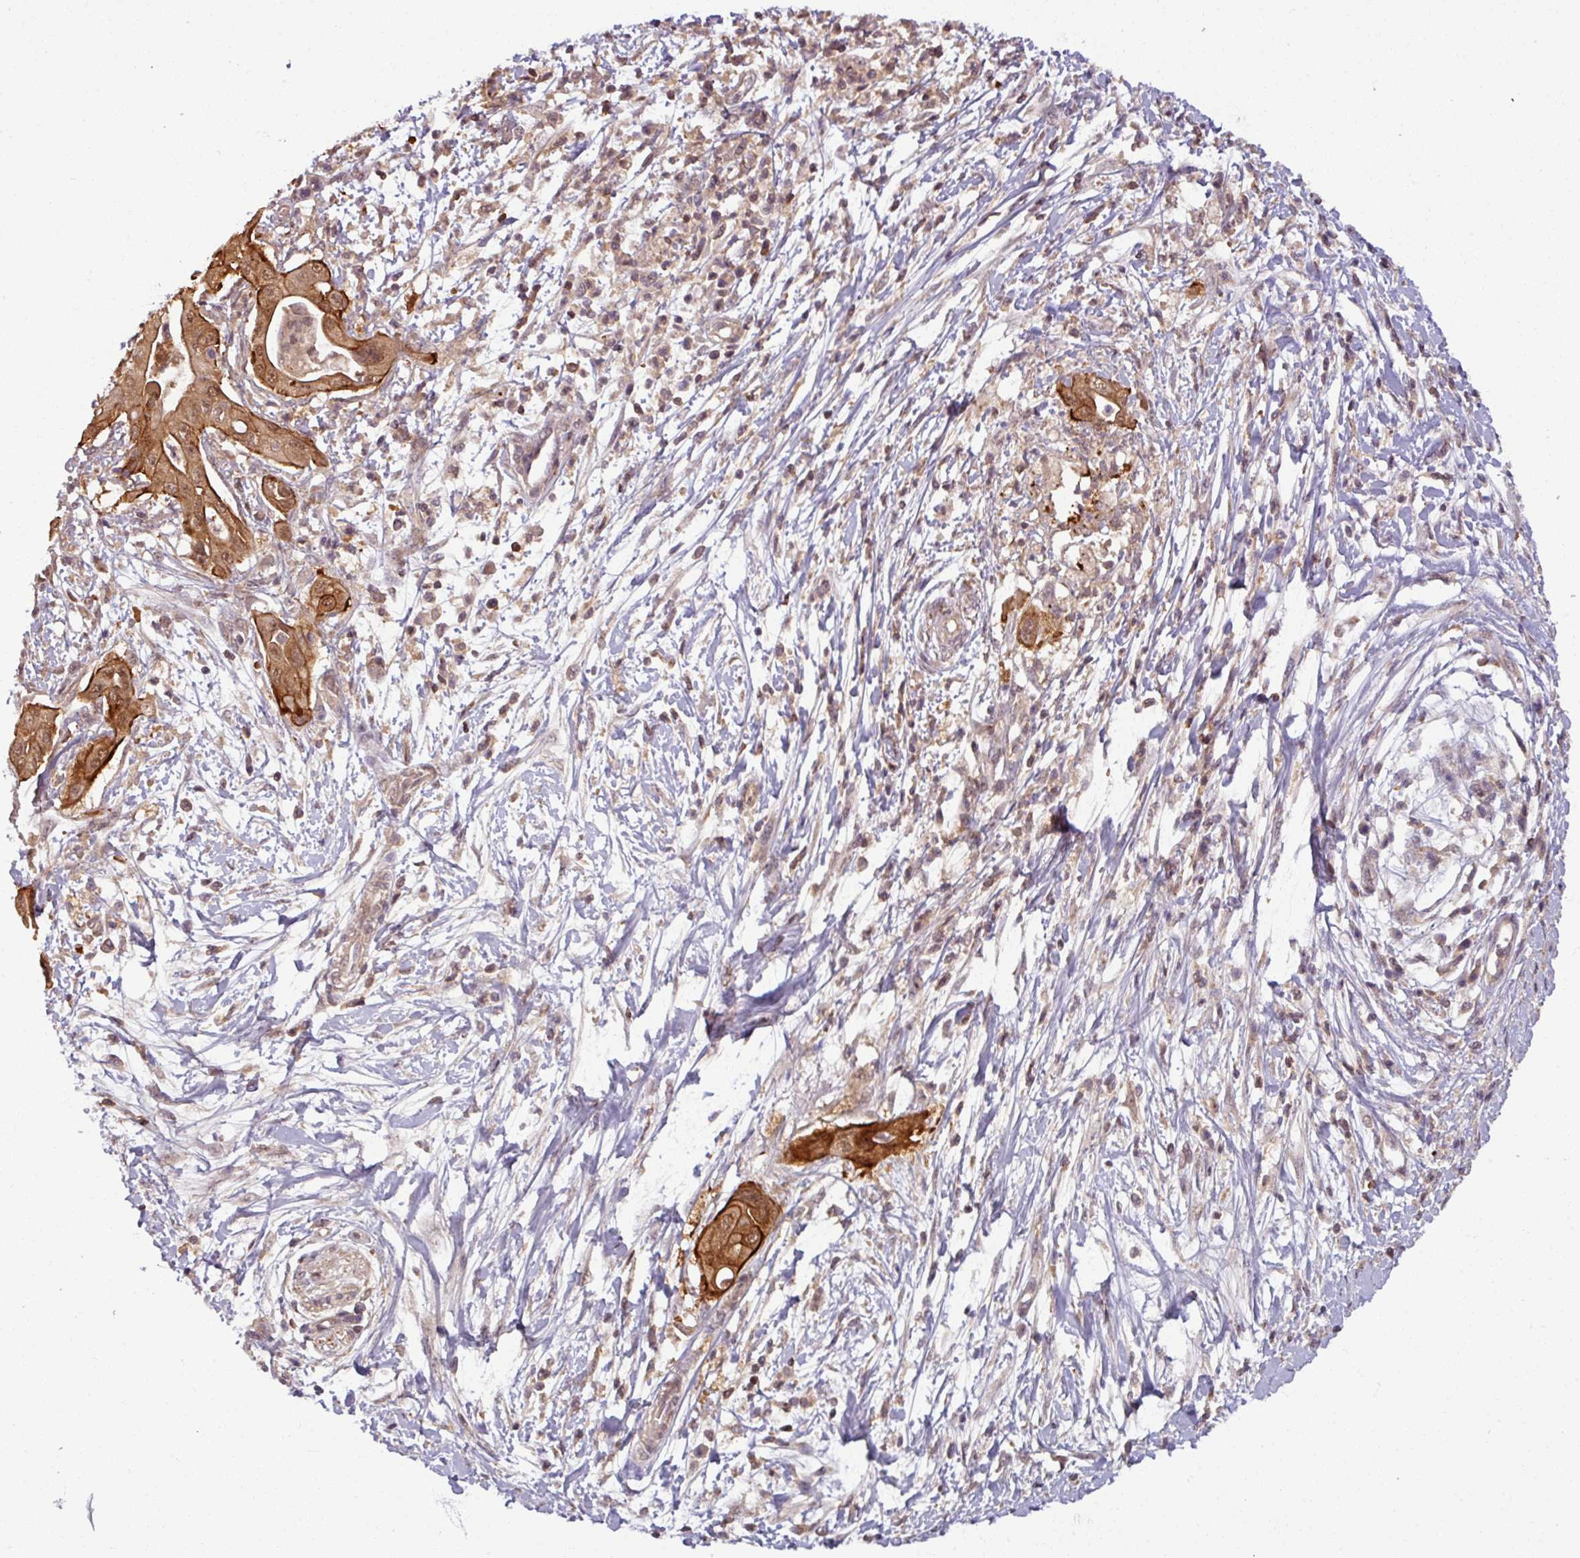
{"staining": {"intensity": "strong", "quantity": ">75%", "location": "cytoplasmic/membranous"}, "tissue": "pancreatic cancer", "cell_type": "Tumor cells", "image_type": "cancer", "snomed": [{"axis": "morphology", "description": "Adenocarcinoma, NOS"}, {"axis": "topography", "description": "Pancreas"}], "caption": "Immunohistochemical staining of adenocarcinoma (pancreatic) demonstrates strong cytoplasmic/membranous protein staining in about >75% of tumor cells.", "gene": "TUSC3", "patient": {"sex": "male", "age": 68}}